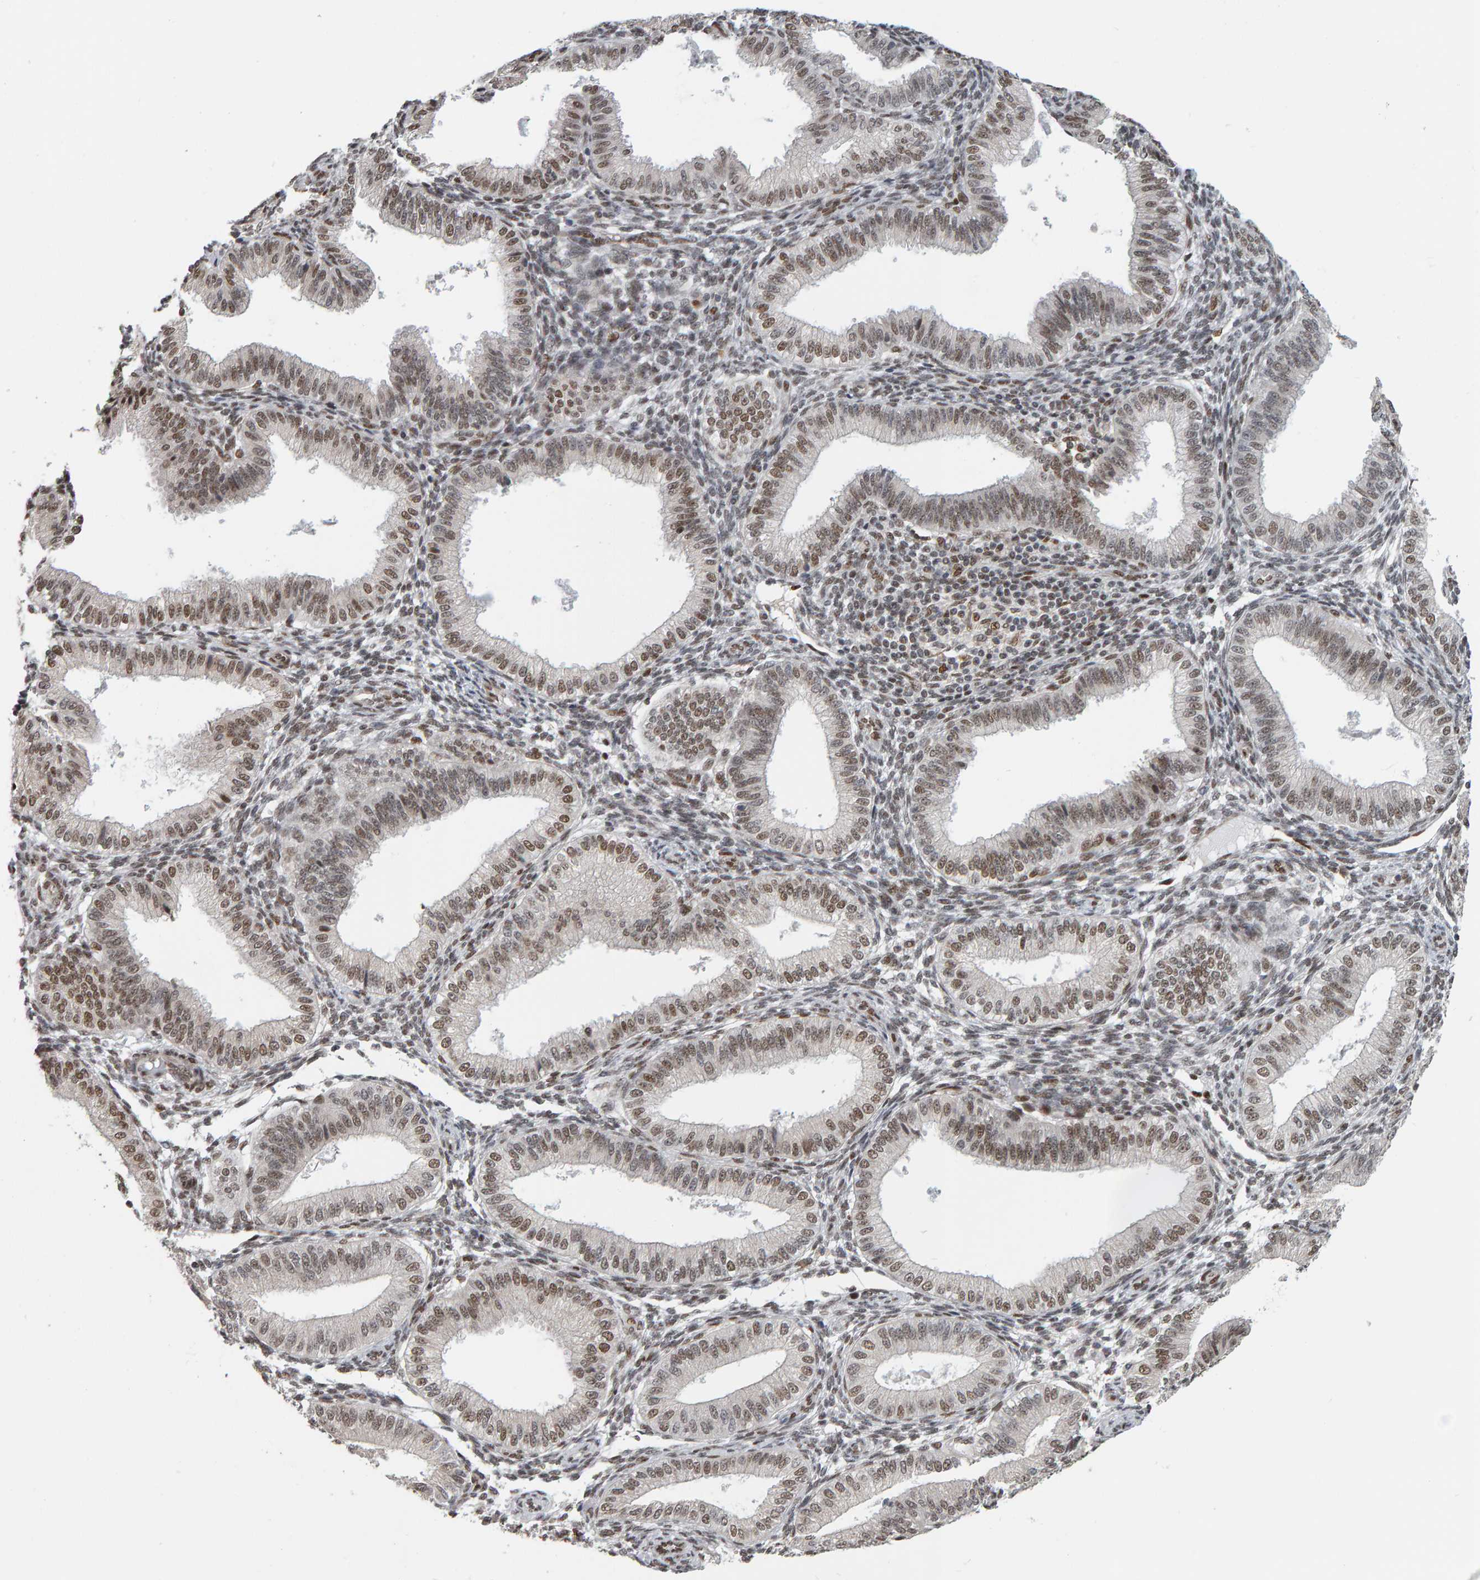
{"staining": {"intensity": "weak", "quantity": "<25%", "location": "nuclear"}, "tissue": "endometrium", "cell_type": "Cells in endometrial stroma", "image_type": "normal", "snomed": [{"axis": "morphology", "description": "Normal tissue, NOS"}, {"axis": "topography", "description": "Endometrium"}], "caption": "A micrograph of endometrium stained for a protein reveals no brown staining in cells in endometrial stroma. (Stains: DAB IHC with hematoxylin counter stain, Microscopy: brightfield microscopy at high magnification).", "gene": "ATF7IP", "patient": {"sex": "female", "age": 39}}